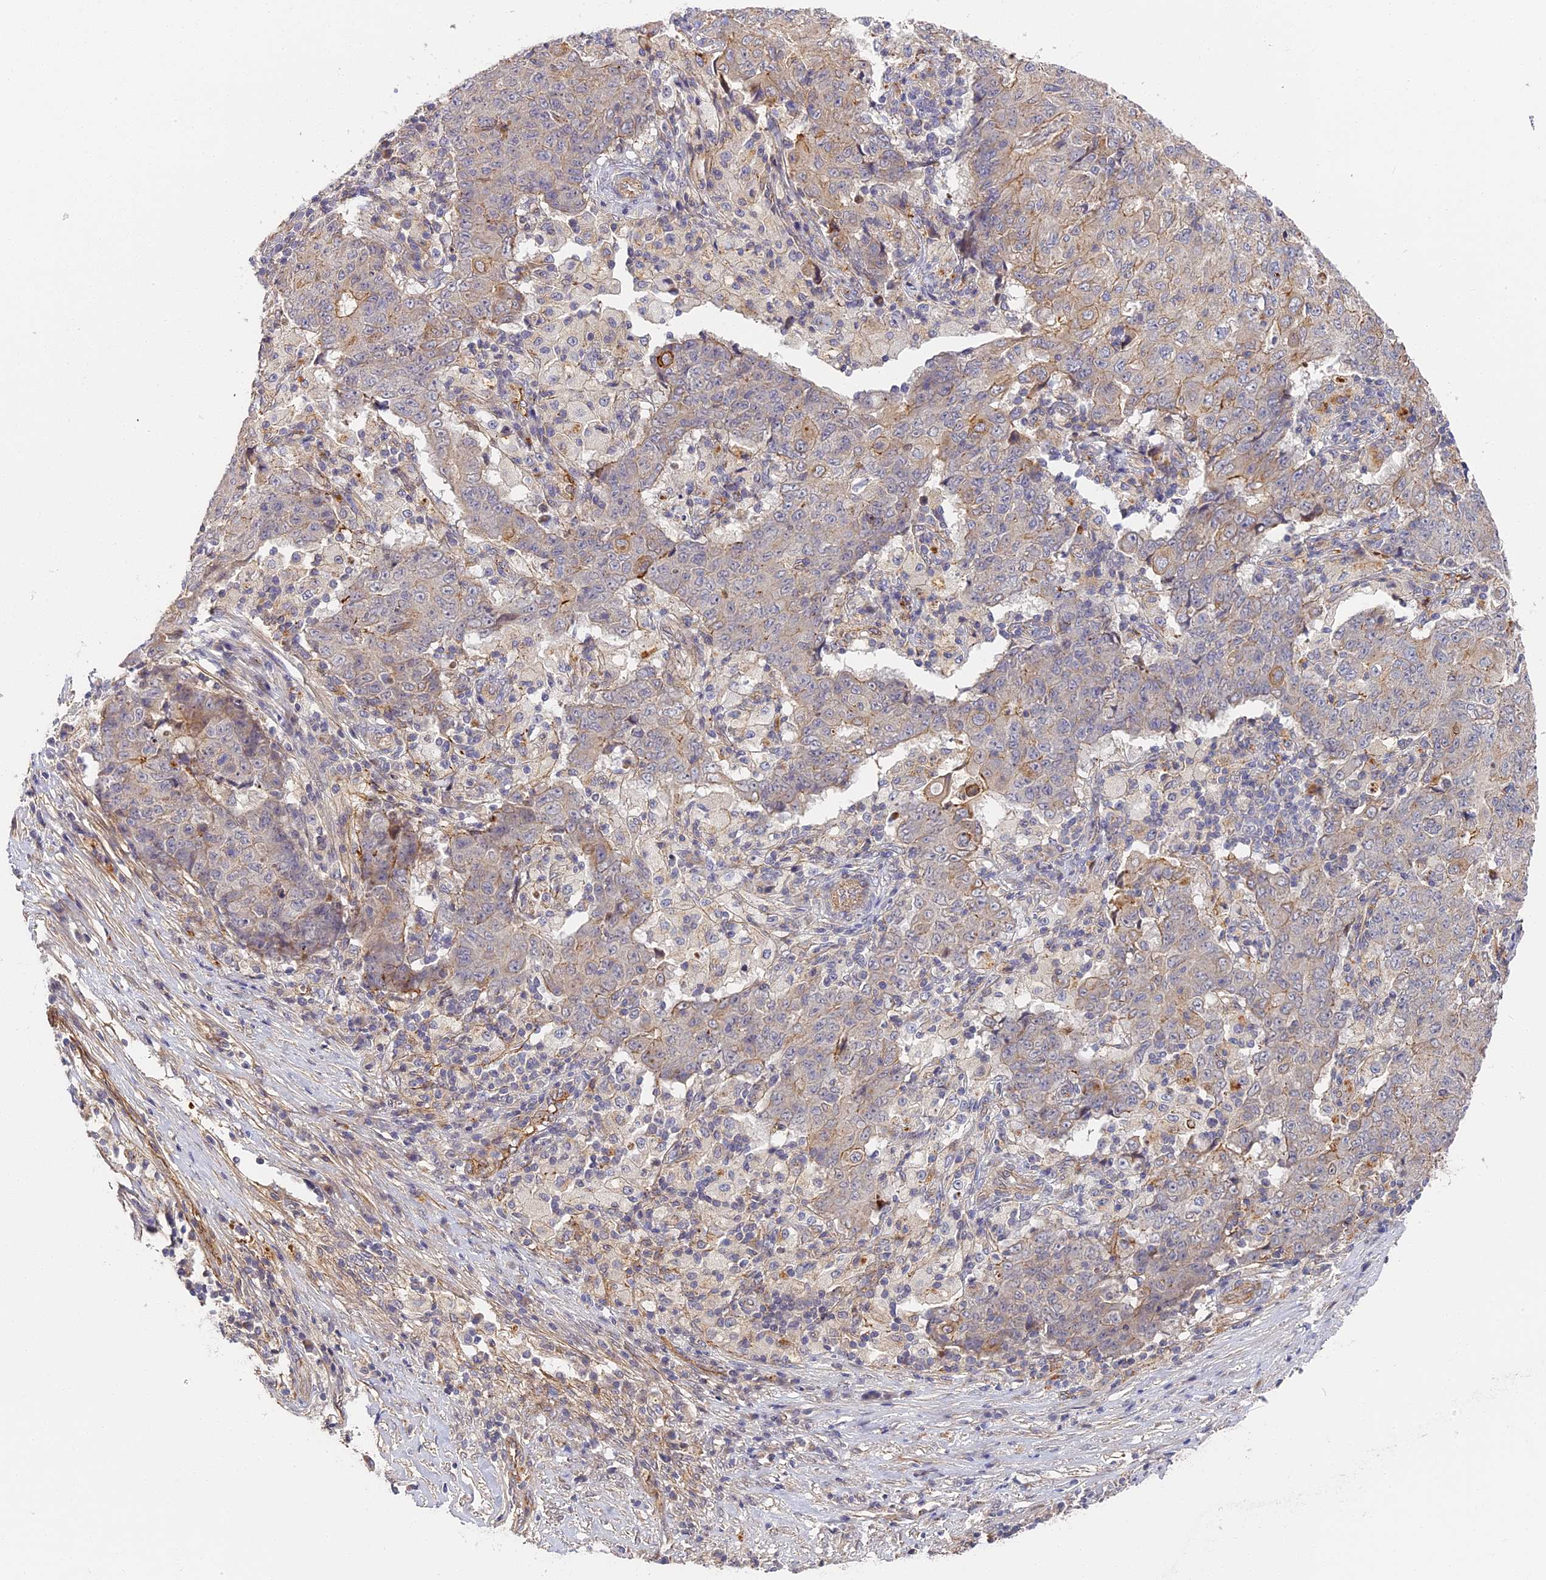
{"staining": {"intensity": "negative", "quantity": "none", "location": "none"}, "tissue": "ovarian cancer", "cell_type": "Tumor cells", "image_type": "cancer", "snomed": [{"axis": "morphology", "description": "Carcinoma, endometroid"}, {"axis": "topography", "description": "Ovary"}], "caption": "Photomicrograph shows no significant protein positivity in tumor cells of ovarian endometroid carcinoma. Brightfield microscopy of immunohistochemistry (IHC) stained with DAB (3,3'-diaminobenzidine) (brown) and hematoxylin (blue), captured at high magnification.", "gene": "MISP3", "patient": {"sex": "female", "age": 42}}